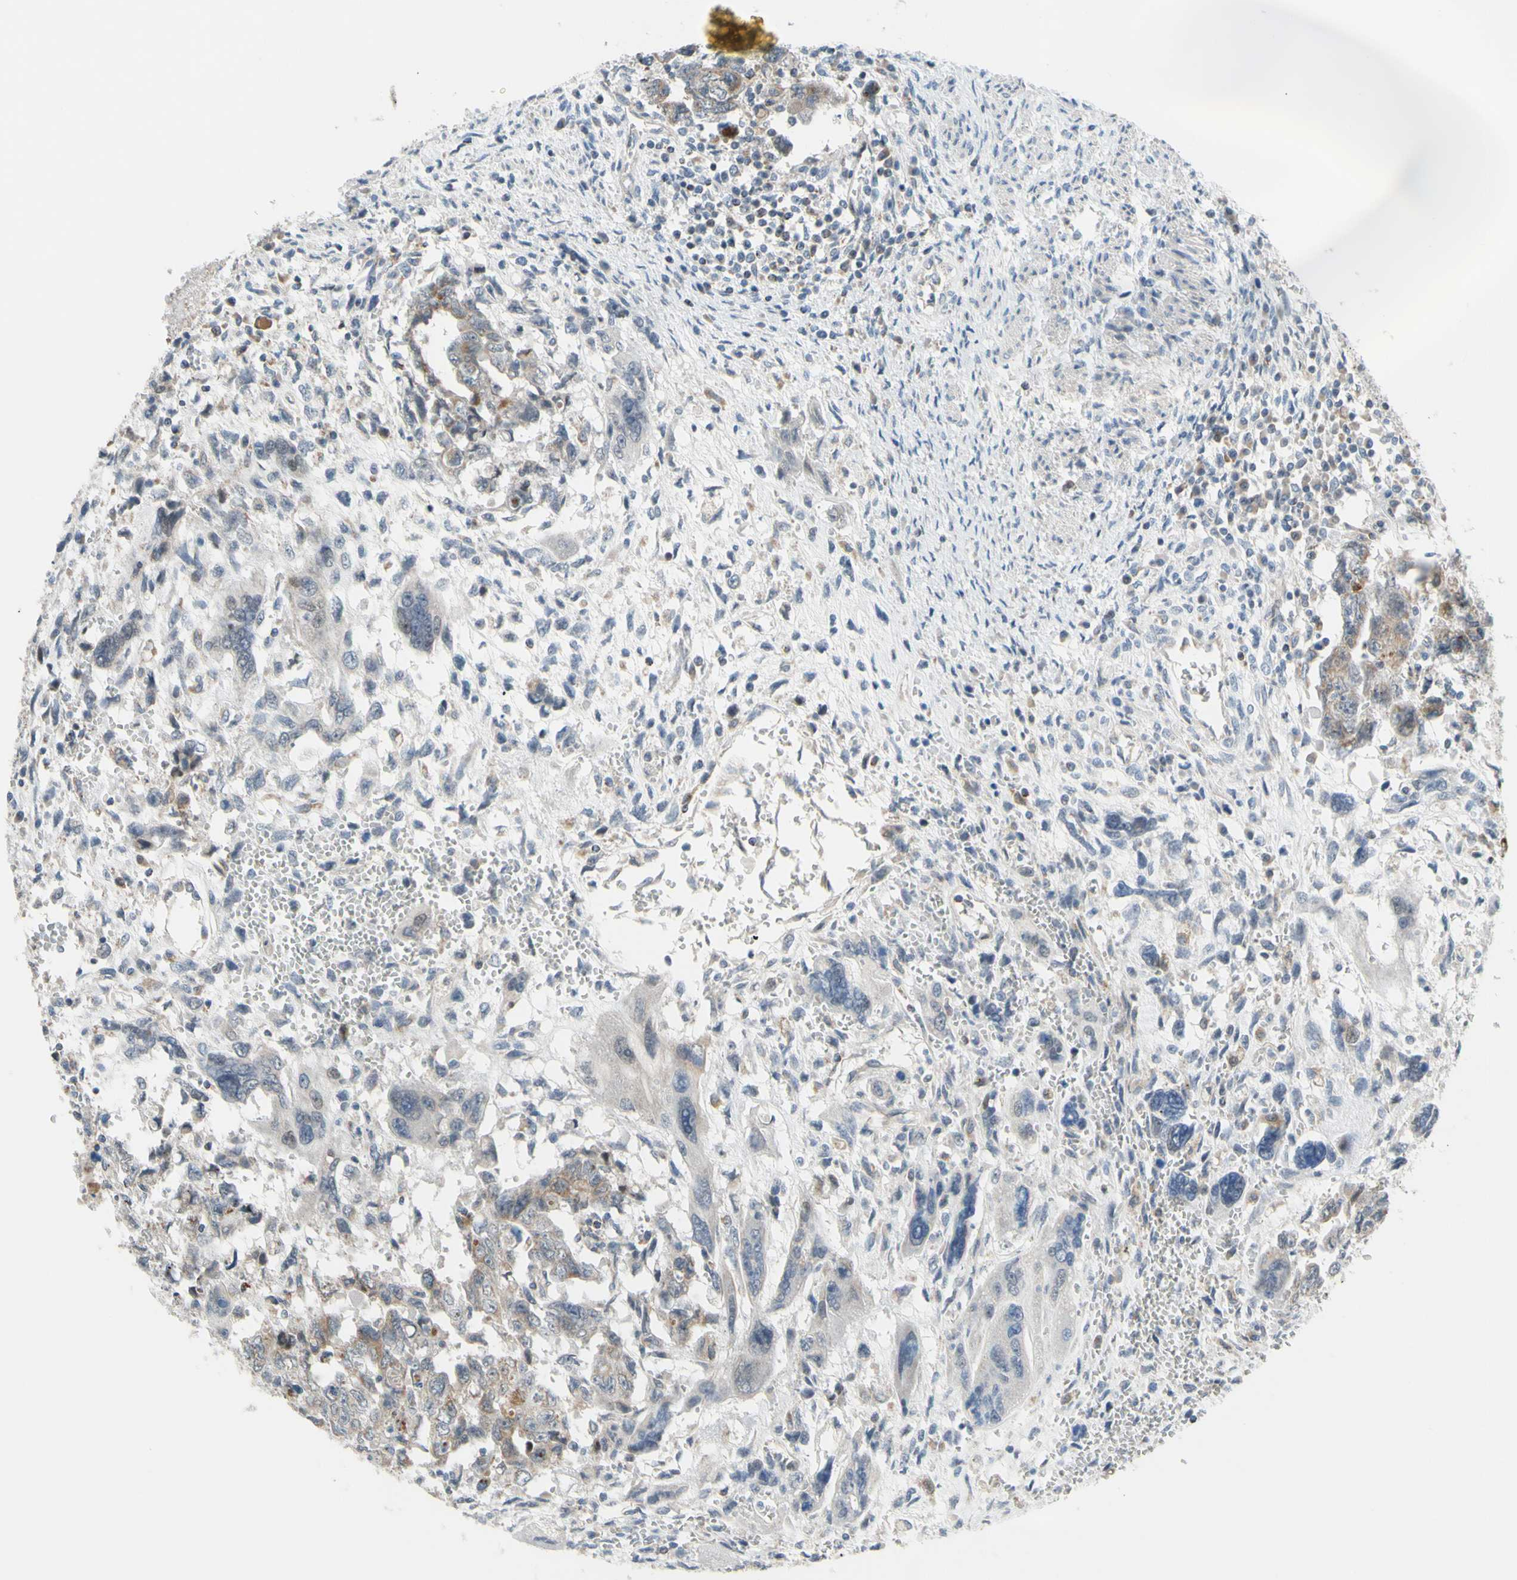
{"staining": {"intensity": "weak", "quantity": "25%-75%", "location": "cytoplasmic/membranous"}, "tissue": "testis cancer", "cell_type": "Tumor cells", "image_type": "cancer", "snomed": [{"axis": "morphology", "description": "Carcinoma, Embryonal, NOS"}, {"axis": "topography", "description": "Testis"}], "caption": "Immunohistochemistry photomicrograph of neoplastic tissue: human testis cancer (embryonal carcinoma) stained using immunohistochemistry displays low levels of weak protein expression localized specifically in the cytoplasmic/membranous of tumor cells, appearing as a cytoplasmic/membranous brown color.", "gene": "GLT8D1", "patient": {"sex": "male", "age": 28}}